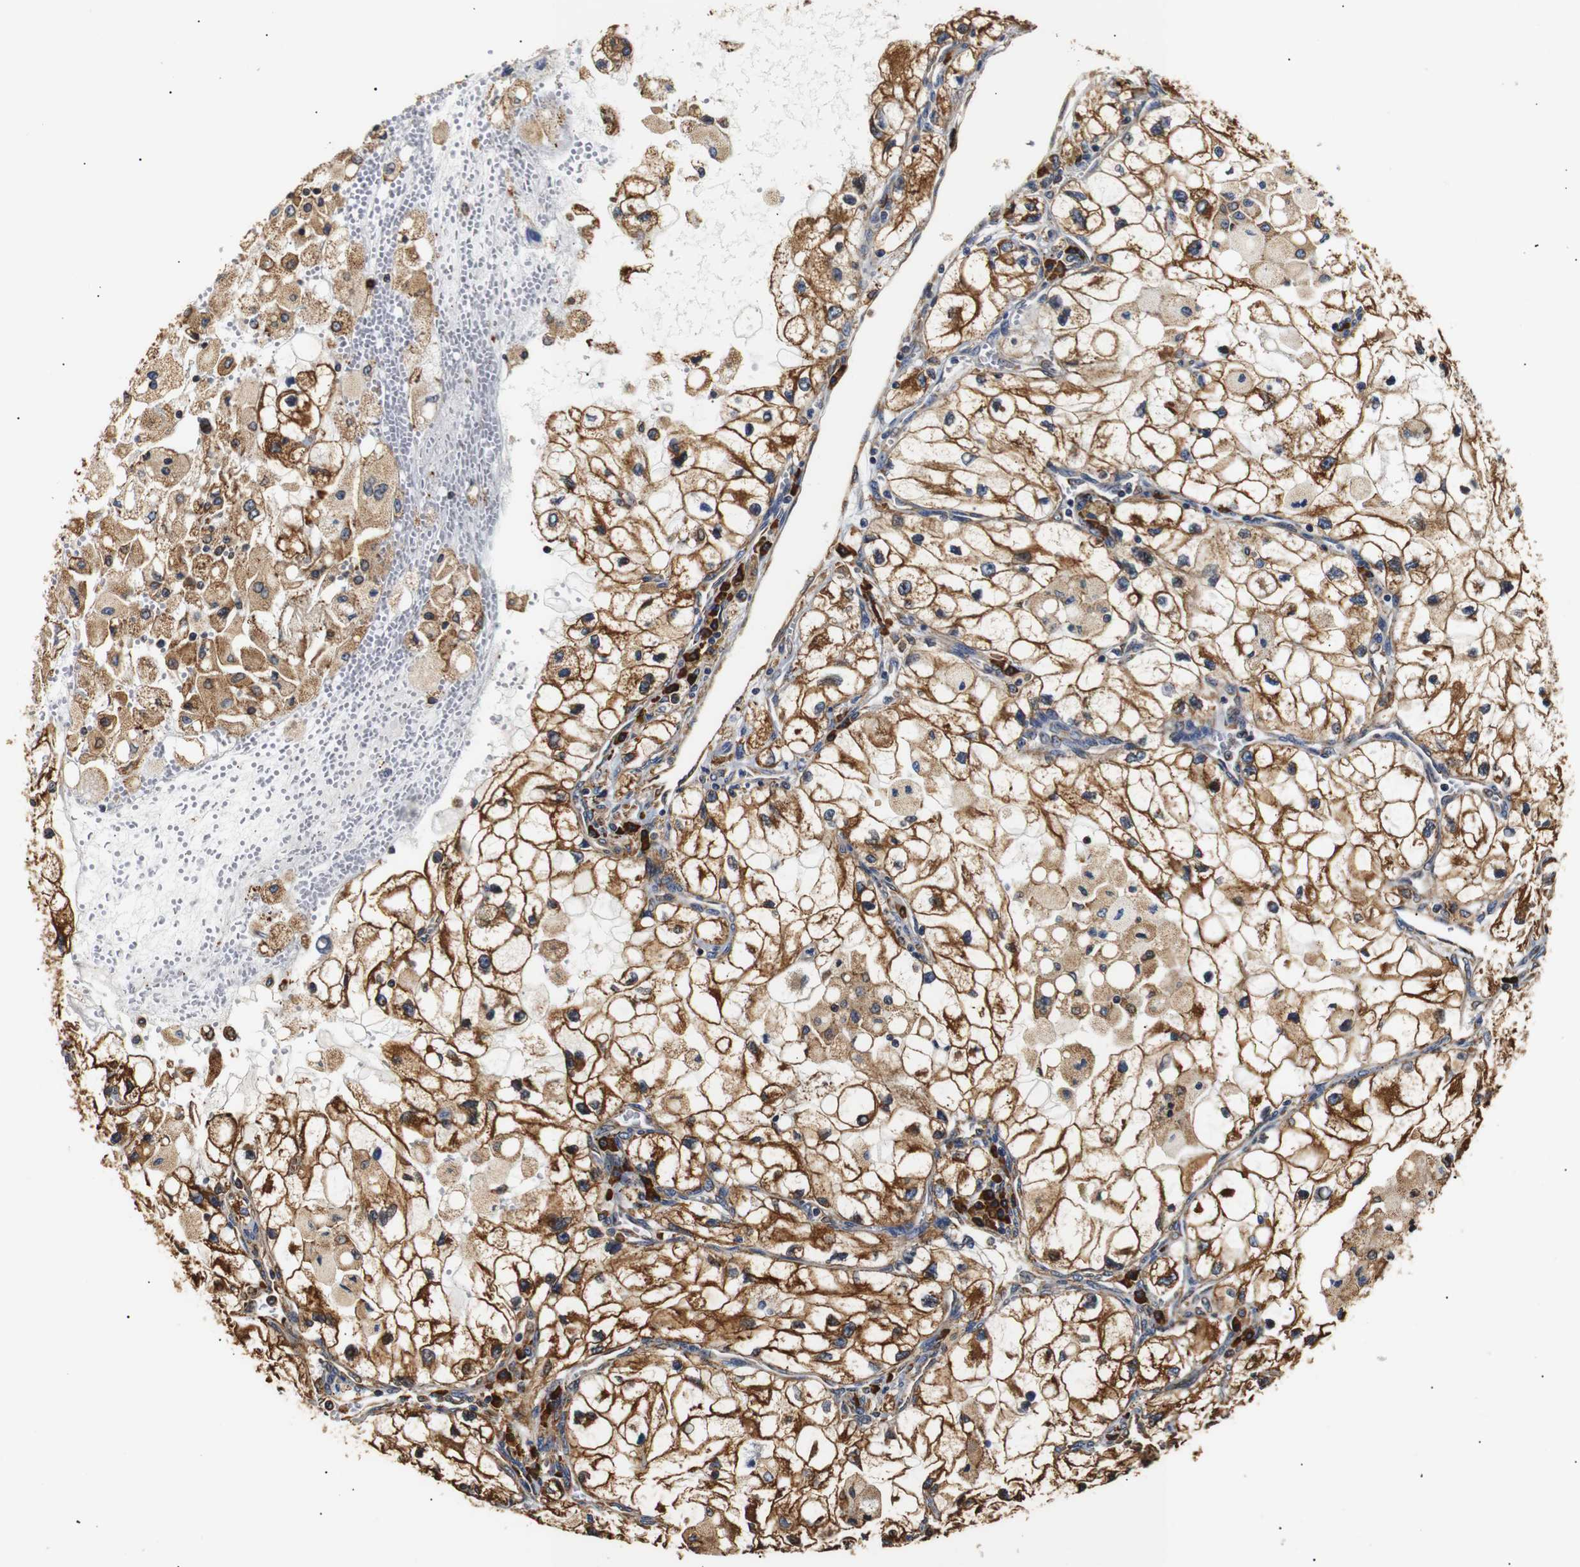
{"staining": {"intensity": "moderate", "quantity": ">75%", "location": "cytoplasmic/membranous"}, "tissue": "renal cancer", "cell_type": "Tumor cells", "image_type": "cancer", "snomed": [{"axis": "morphology", "description": "Adenocarcinoma, NOS"}, {"axis": "topography", "description": "Kidney"}], "caption": "IHC histopathology image of human renal cancer stained for a protein (brown), which exhibits medium levels of moderate cytoplasmic/membranous positivity in about >75% of tumor cells.", "gene": "HHIP", "patient": {"sex": "female", "age": 70}}